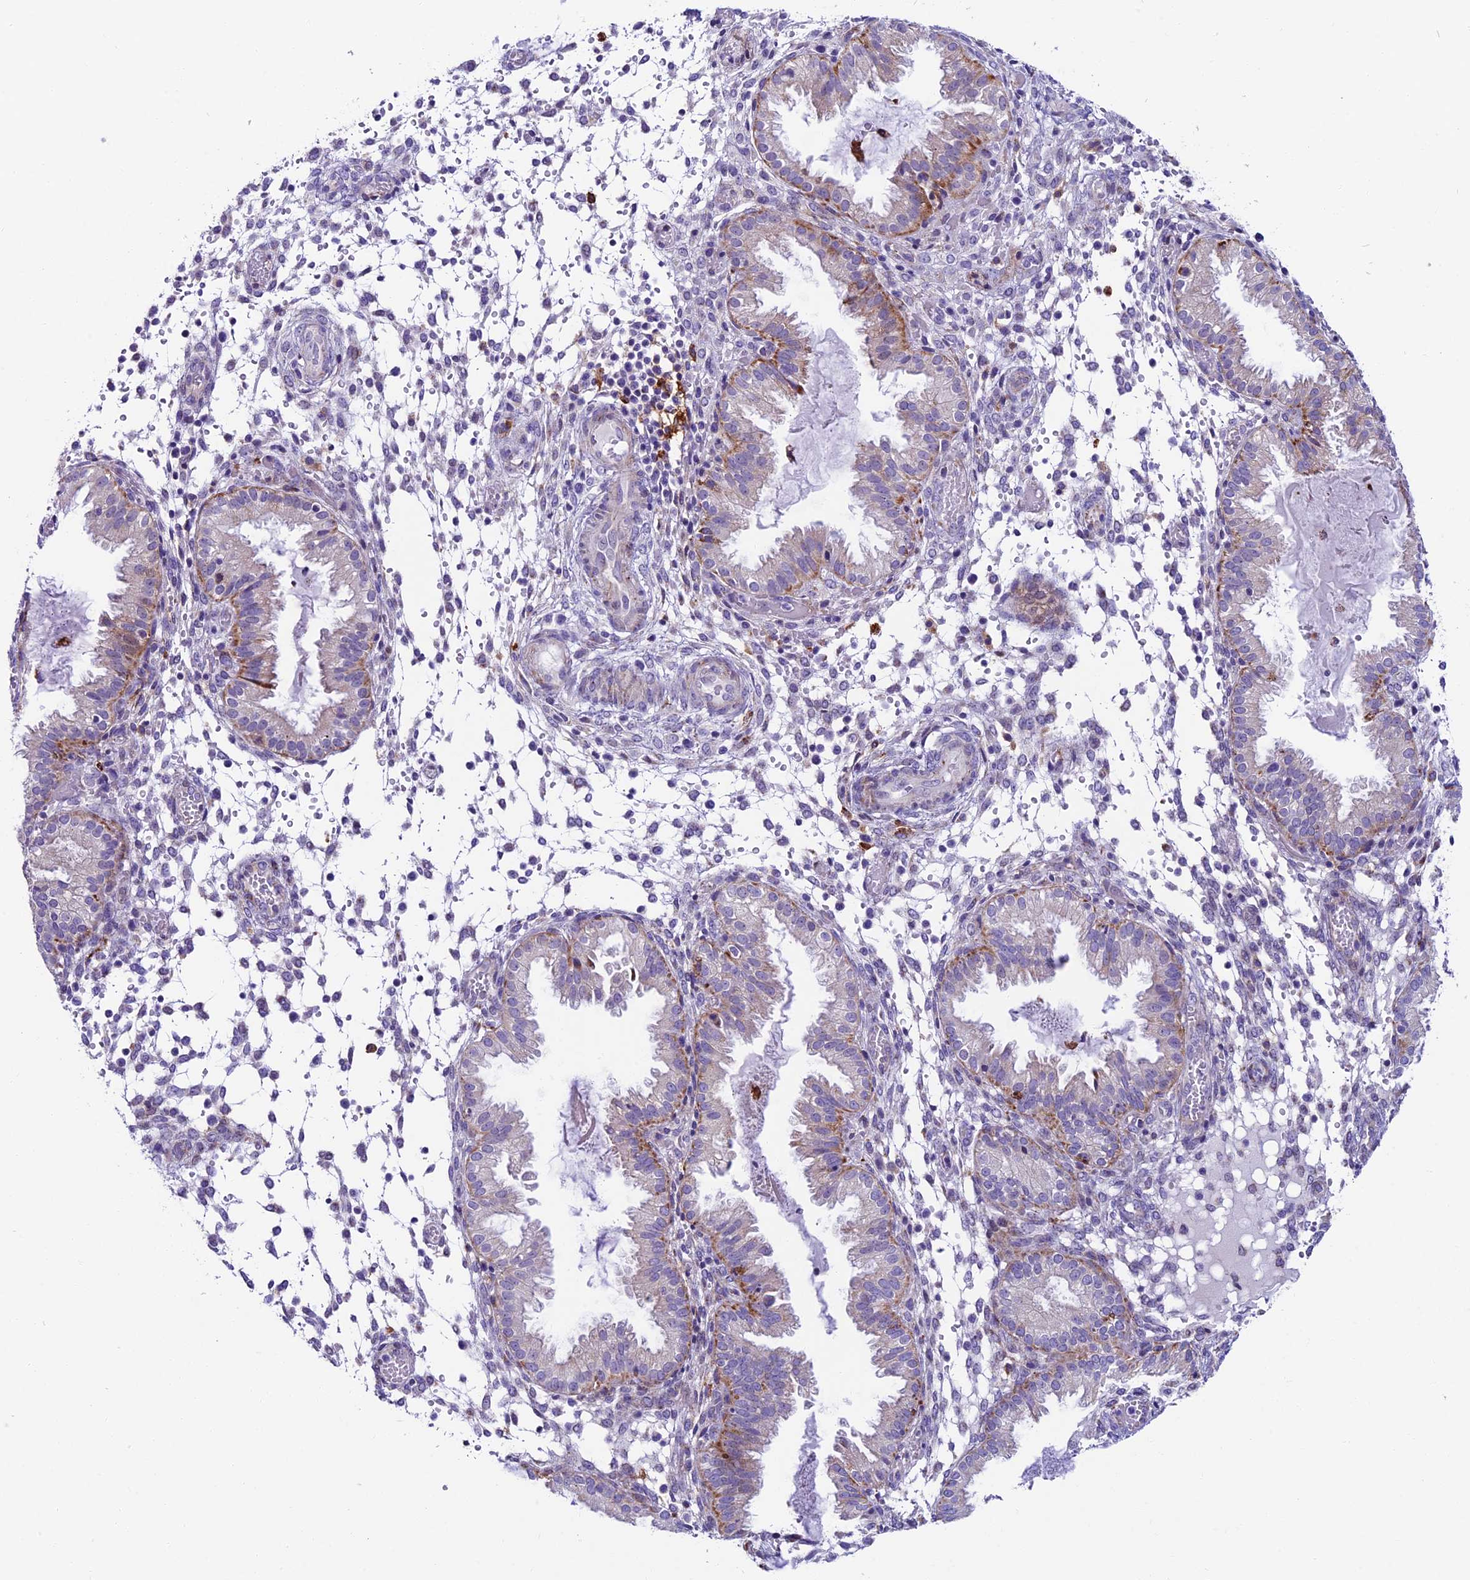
{"staining": {"intensity": "negative", "quantity": "none", "location": "none"}, "tissue": "endometrium", "cell_type": "Cells in endometrial stroma", "image_type": "normal", "snomed": [{"axis": "morphology", "description": "Normal tissue, NOS"}, {"axis": "topography", "description": "Endometrium"}], "caption": "DAB (3,3'-diaminobenzidine) immunohistochemical staining of normal endometrium demonstrates no significant expression in cells in endometrial stroma. (DAB (3,3'-diaminobenzidine) IHC, high magnification).", "gene": "IL20RA", "patient": {"sex": "female", "age": 33}}